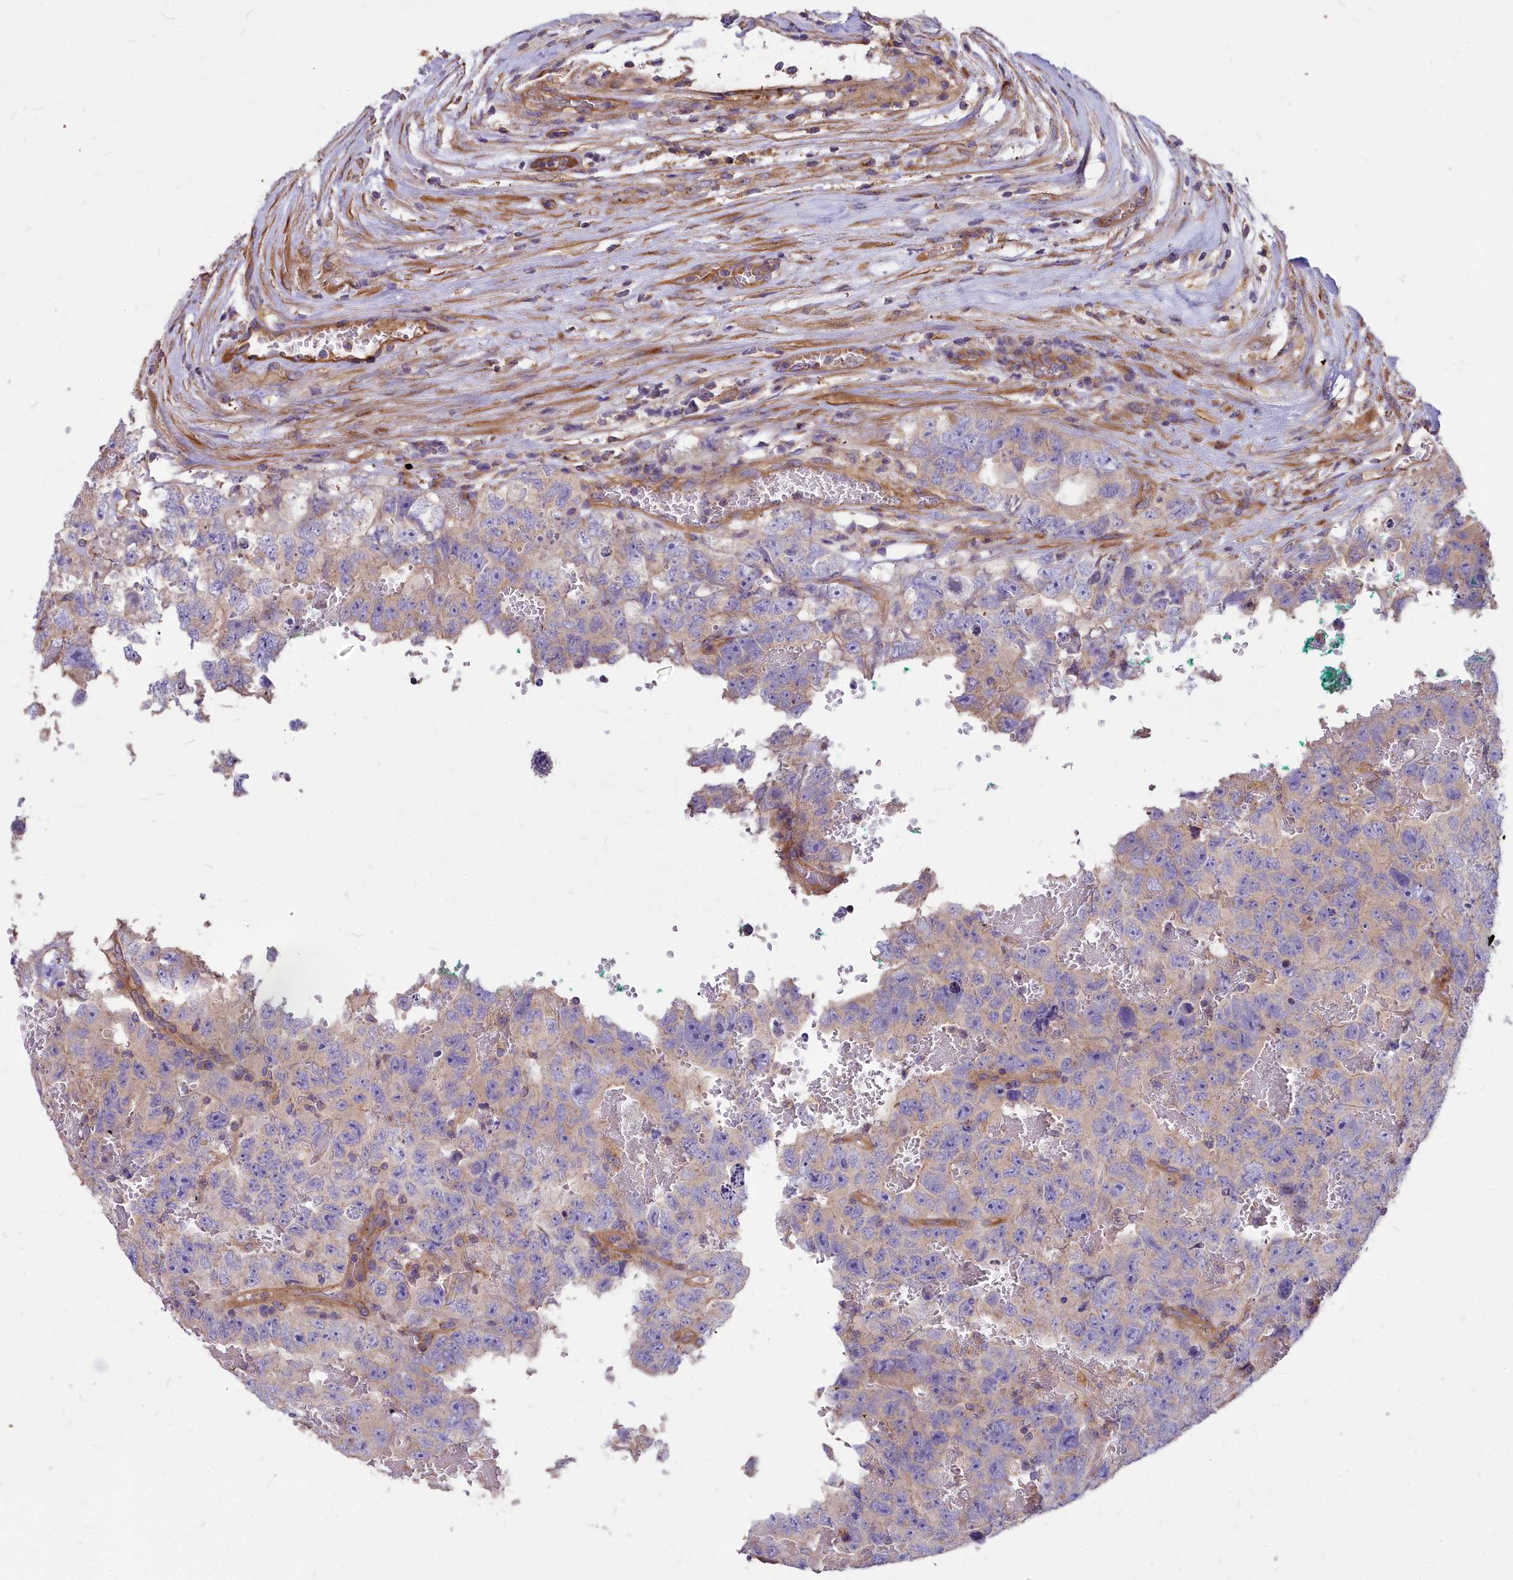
{"staining": {"intensity": "negative", "quantity": "none", "location": "none"}, "tissue": "testis cancer", "cell_type": "Tumor cells", "image_type": "cancer", "snomed": [{"axis": "morphology", "description": "Carcinoma, Embryonal, NOS"}, {"axis": "topography", "description": "Testis"}], "caption": "Human testis embryonal carcinoma stained for a protein using immunohistochemistry exhibits no staining in tumor cells.", "gene": "DCTN3", "patient": {"sex": "male", "age": 45}}